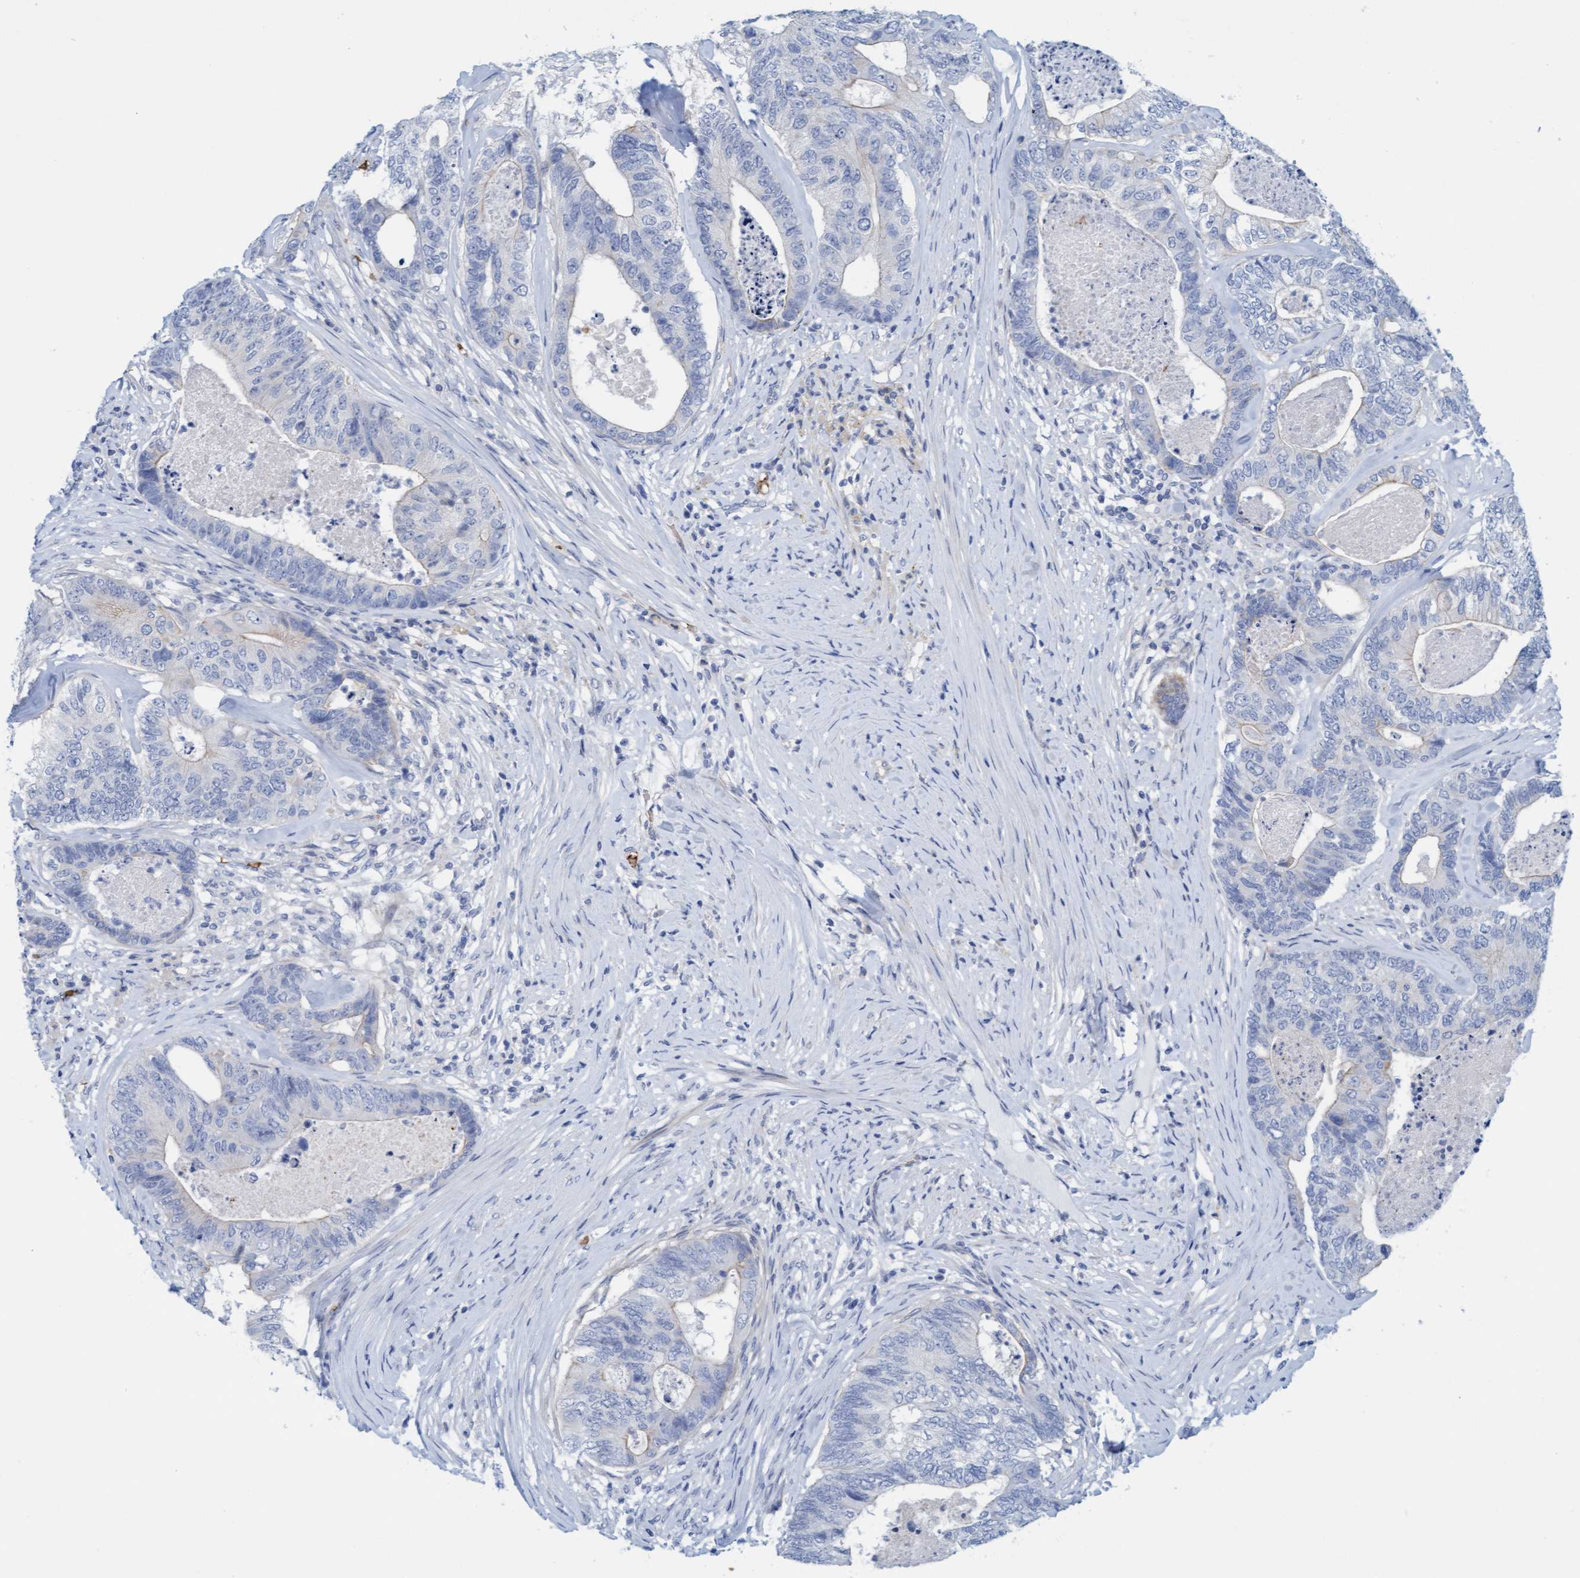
{"staining": {"intensity": "negative", "quantity": "none", "location": "none"}, "tissue": "colorectal cancer", "cell_type": "Tumor cells", "image_type": "cancer", "snomed": [{"axis": "morphology", "description": "Adenocarcinoma, NOS"}, {"axis": "topography", "description": "Colon"}], "caption": "Tumor cells show no significant expression in colorectal cancer.", "gene": "P2RX5", "patient": {"sex": "female", "age": 67}}